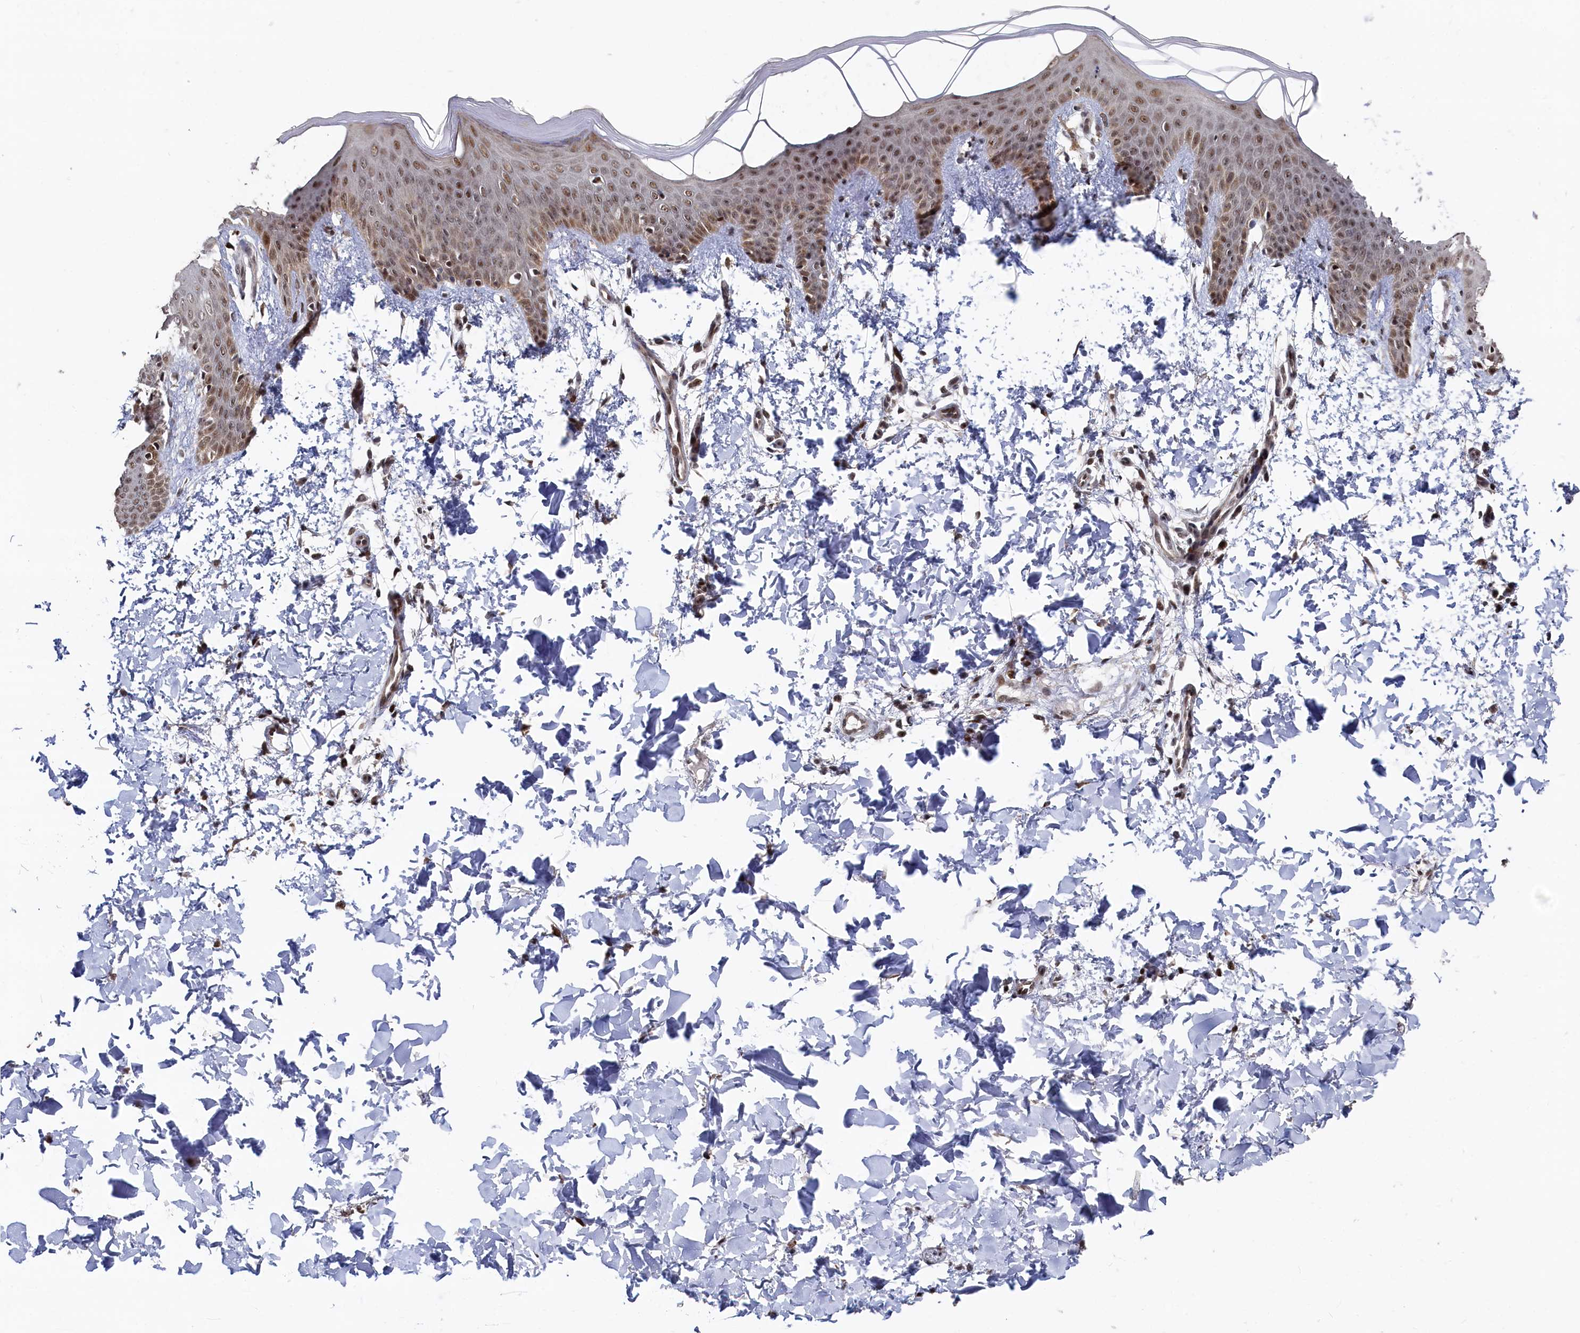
{"staining": {"intensity": "moderate", "quantity": ">75%", "location": "cytoplasmic/membranous,nuclear"}, "tissue": "skin", "cell_type": "Fibroblasts", "image_type": "normal", "snomed": [{"axis": "morphology", "description": "Normal tissue, NOS"}, {"axis": "topography", "description": "Skin"}], "caption": "Brown immunohistochemical staining in benign human skin displays moderate cytoplasmic/membranous,nuclear staining in about >75% of fibroblasts. (DAB (3,3'-diaminobenzidine) = brown stain, brightfield microscopy at high magnification).", "gene": "BUB3", "patient": {"sex": "male", "age": 36}}